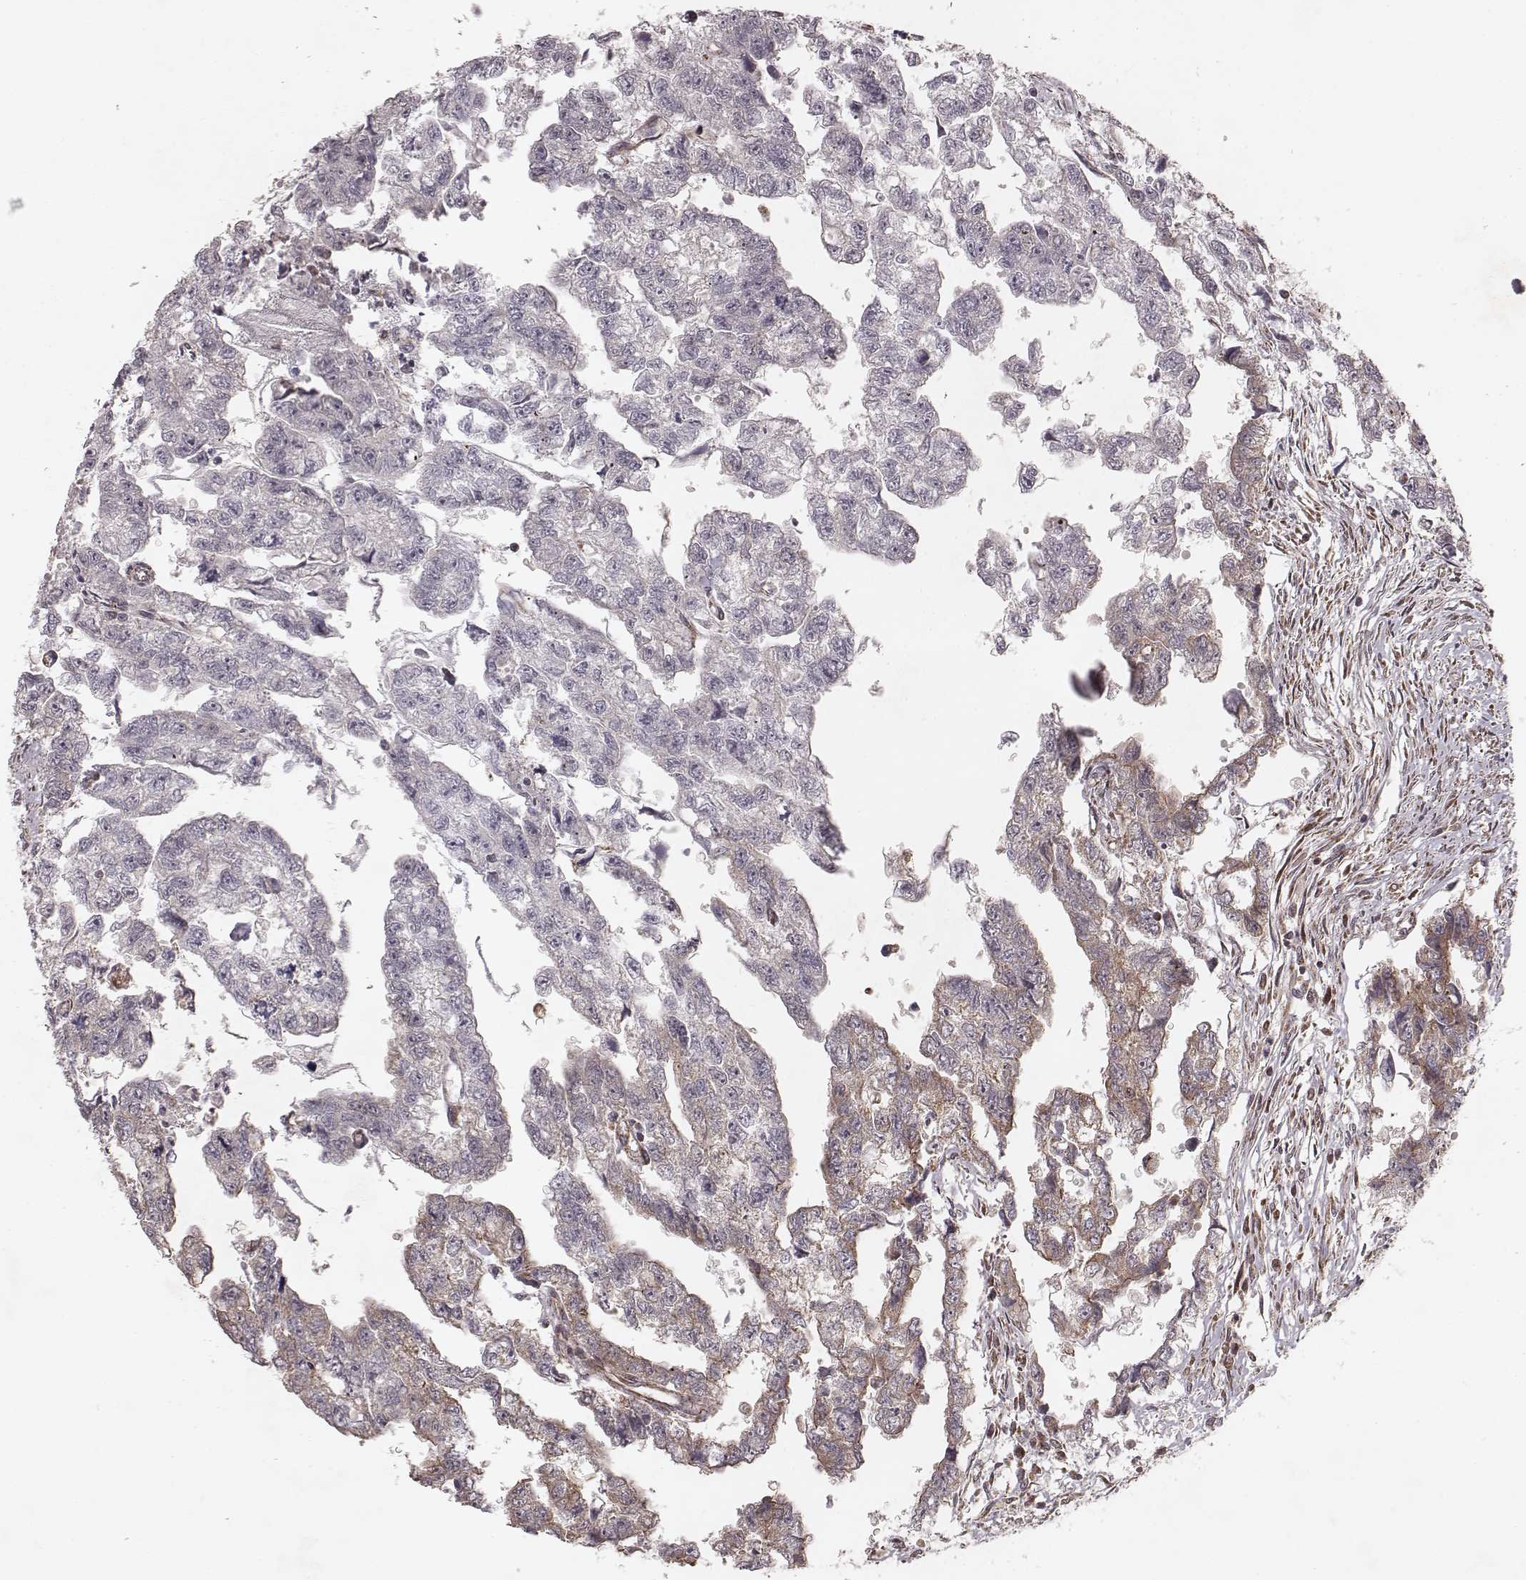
{"staining": {"intensity": "weak", "quantity": "<25%", "location": "cytoplasmic/membranous"}, "tissue": "testis cancer", "cell_type": "Tumor cells", "image_type": "cancer", "snomed": [{"axis": "morphology", "description": "Carcinoma, Embryonal, NOS"}, {"axis": "morphology", "description": "Teratoma, malignant, NOS"}, {"axis": "topography", "description": "Testis"}], "caption": "This is a histopathology image of immunohistochemistry staining of testis teratoma (malignant), which shows no staining in tumor cells.", "gene": "NDUFA7", "patient": {"sex": "male", "age": 44}}